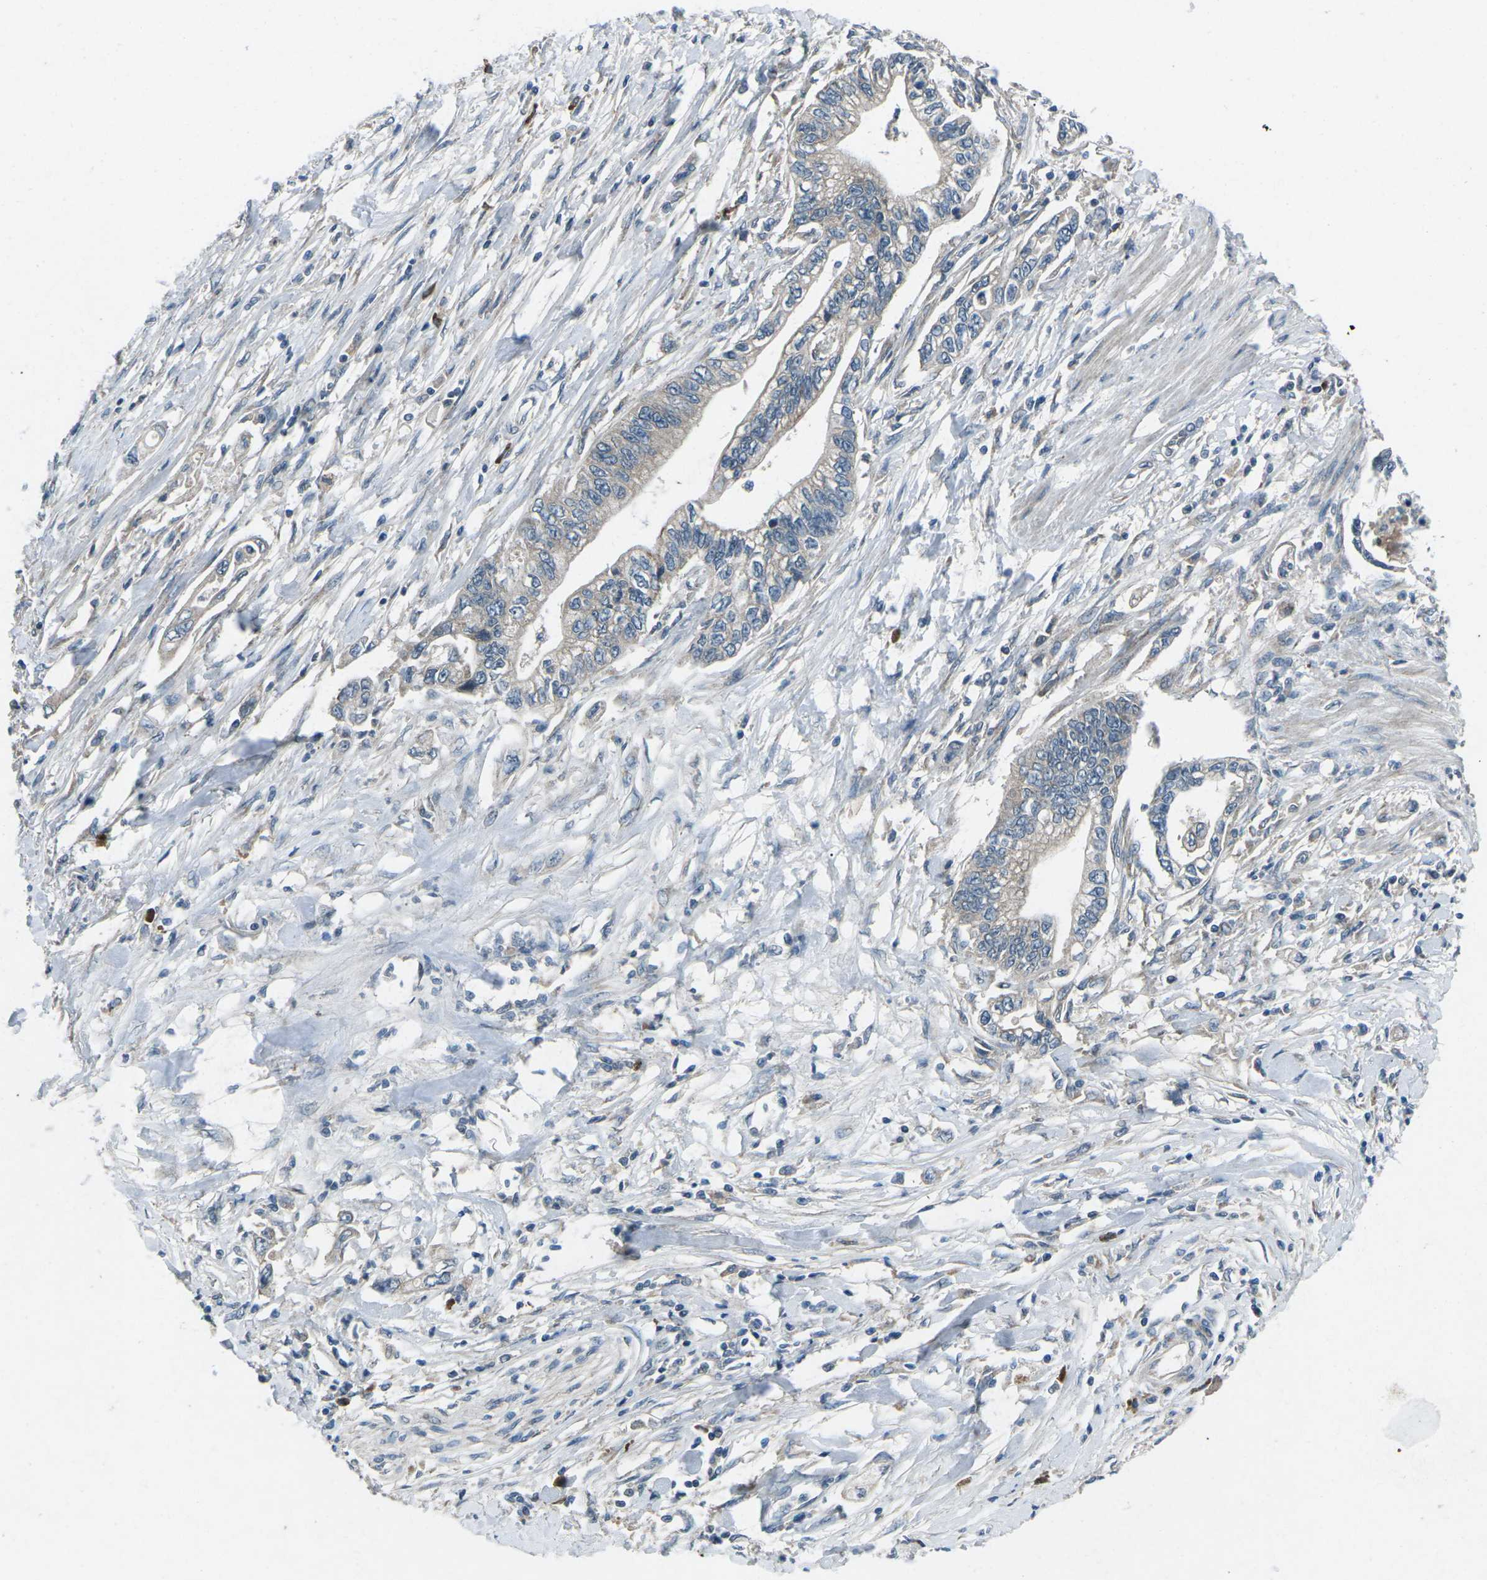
{"staining": {"intensity": "negative", "quantity": "none", "location": "none"}, "tissue": "pancreatic cancer", "cell_type": "Tumor cells", "image_type": "cancer", "snomed": [{"axis": "morphology", "description": "Adenocarcinoma, NOS"}, {"axis": "topography", "description": "Pancreas"}], "caption": "Human pancreatic cancer stained for a protein using IHC shows no positivity in tumor cells.", "gene": "CDK16", "patient": {"sex": "male", "age": 56}}